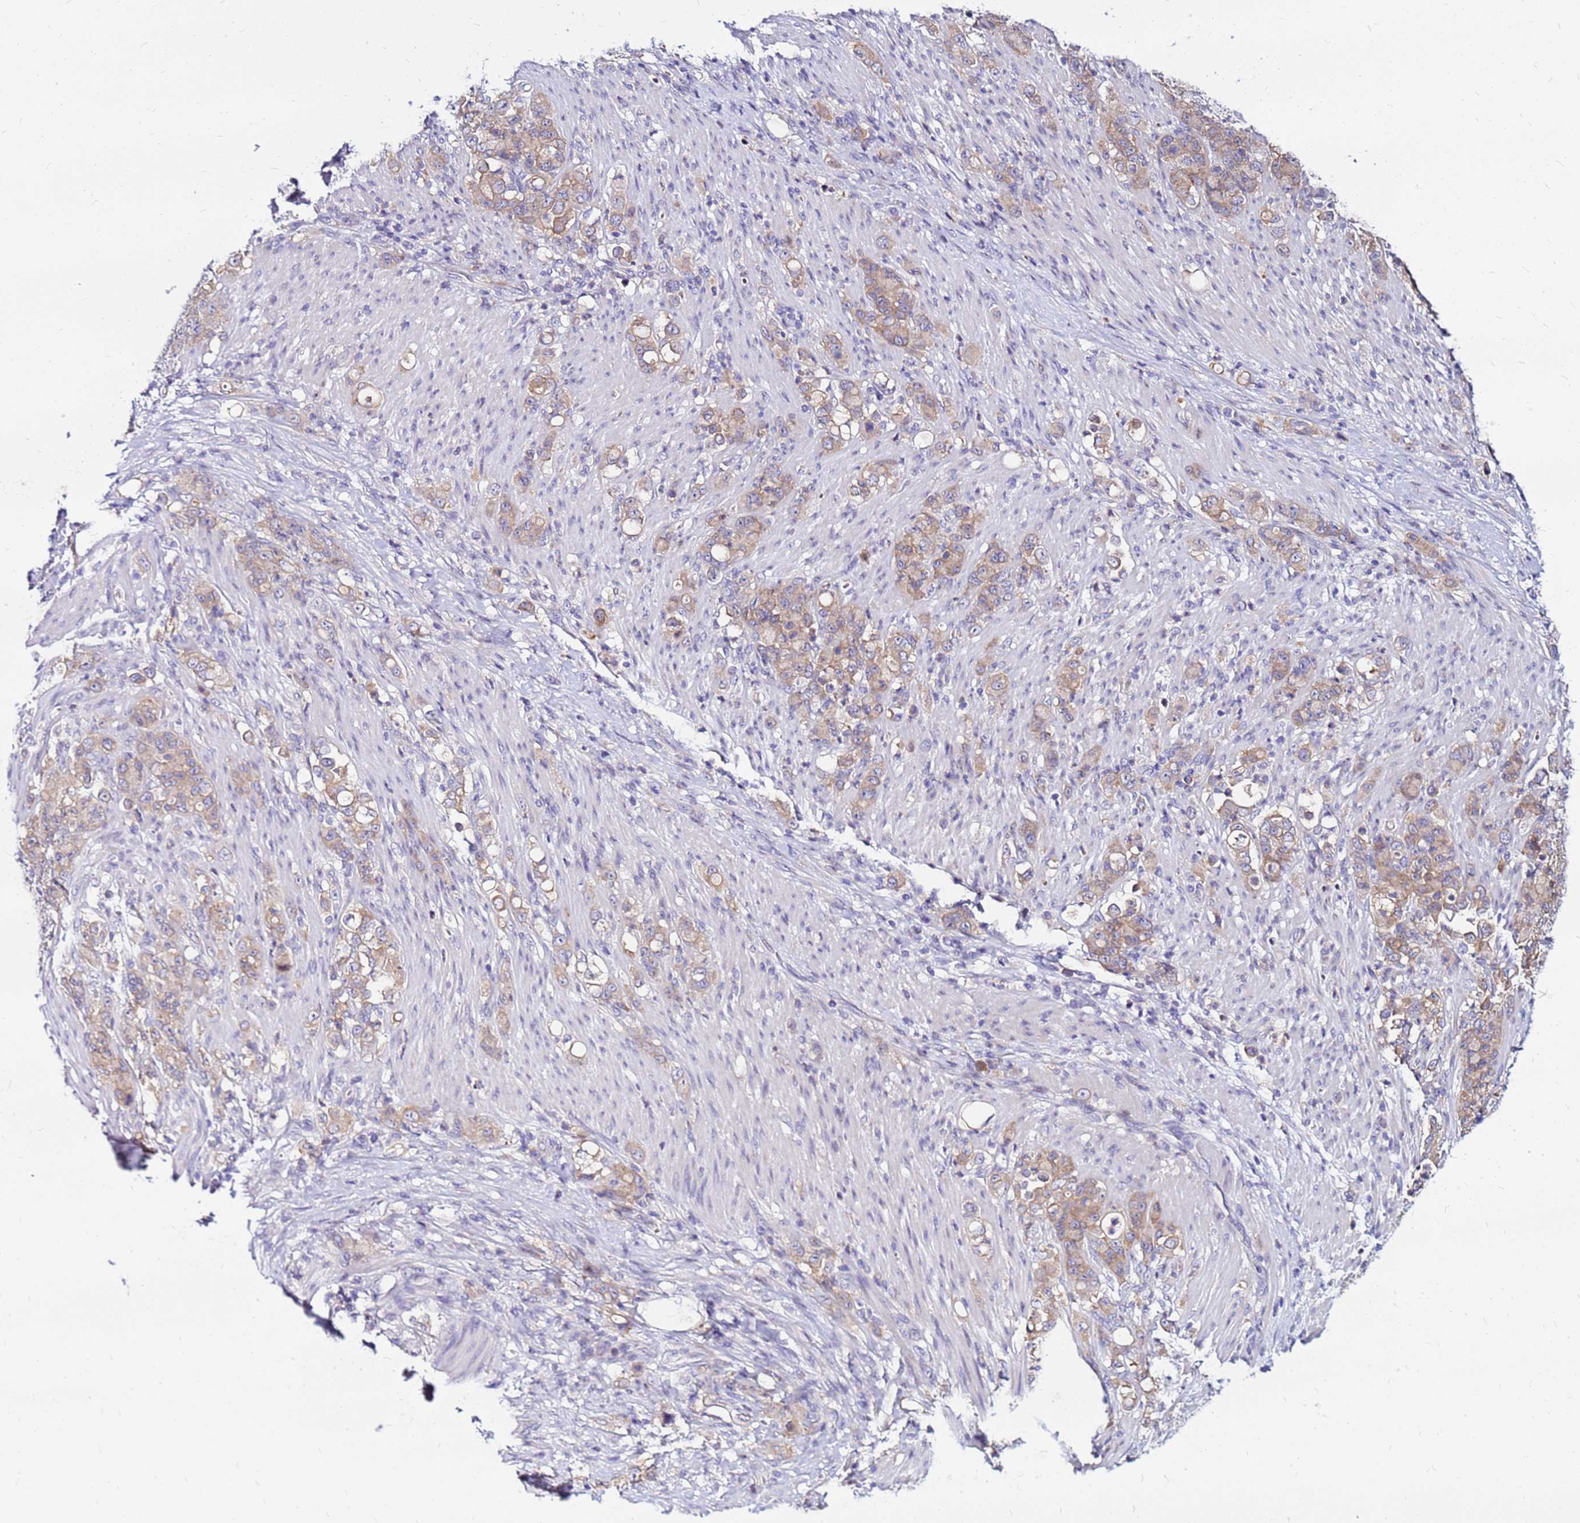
{"staining": {"intensity": "weak", "quantity": ">75%", "location": "cytoplasmic/membranous"}, "tissue": "stomach cancer", "cell_type": "Tumor cells", "image_type": "cancer", "snomed": [{"axis": "morphology", "description": "Normal tissue, NOS"}, {"axis": "morphology", "description": "Adenocarcinoma, NOS"}, {"axis": "topography", "description": "Stomach"}], "caption": "This is a histology image of IHC staining of stomach cancer (adenocarcinoma), which shows weak staining in the cytoplasmic/membranous of tumor cells.", "gene": "ARHGEF5", "patient": {"sex": "female", "age": 79}}